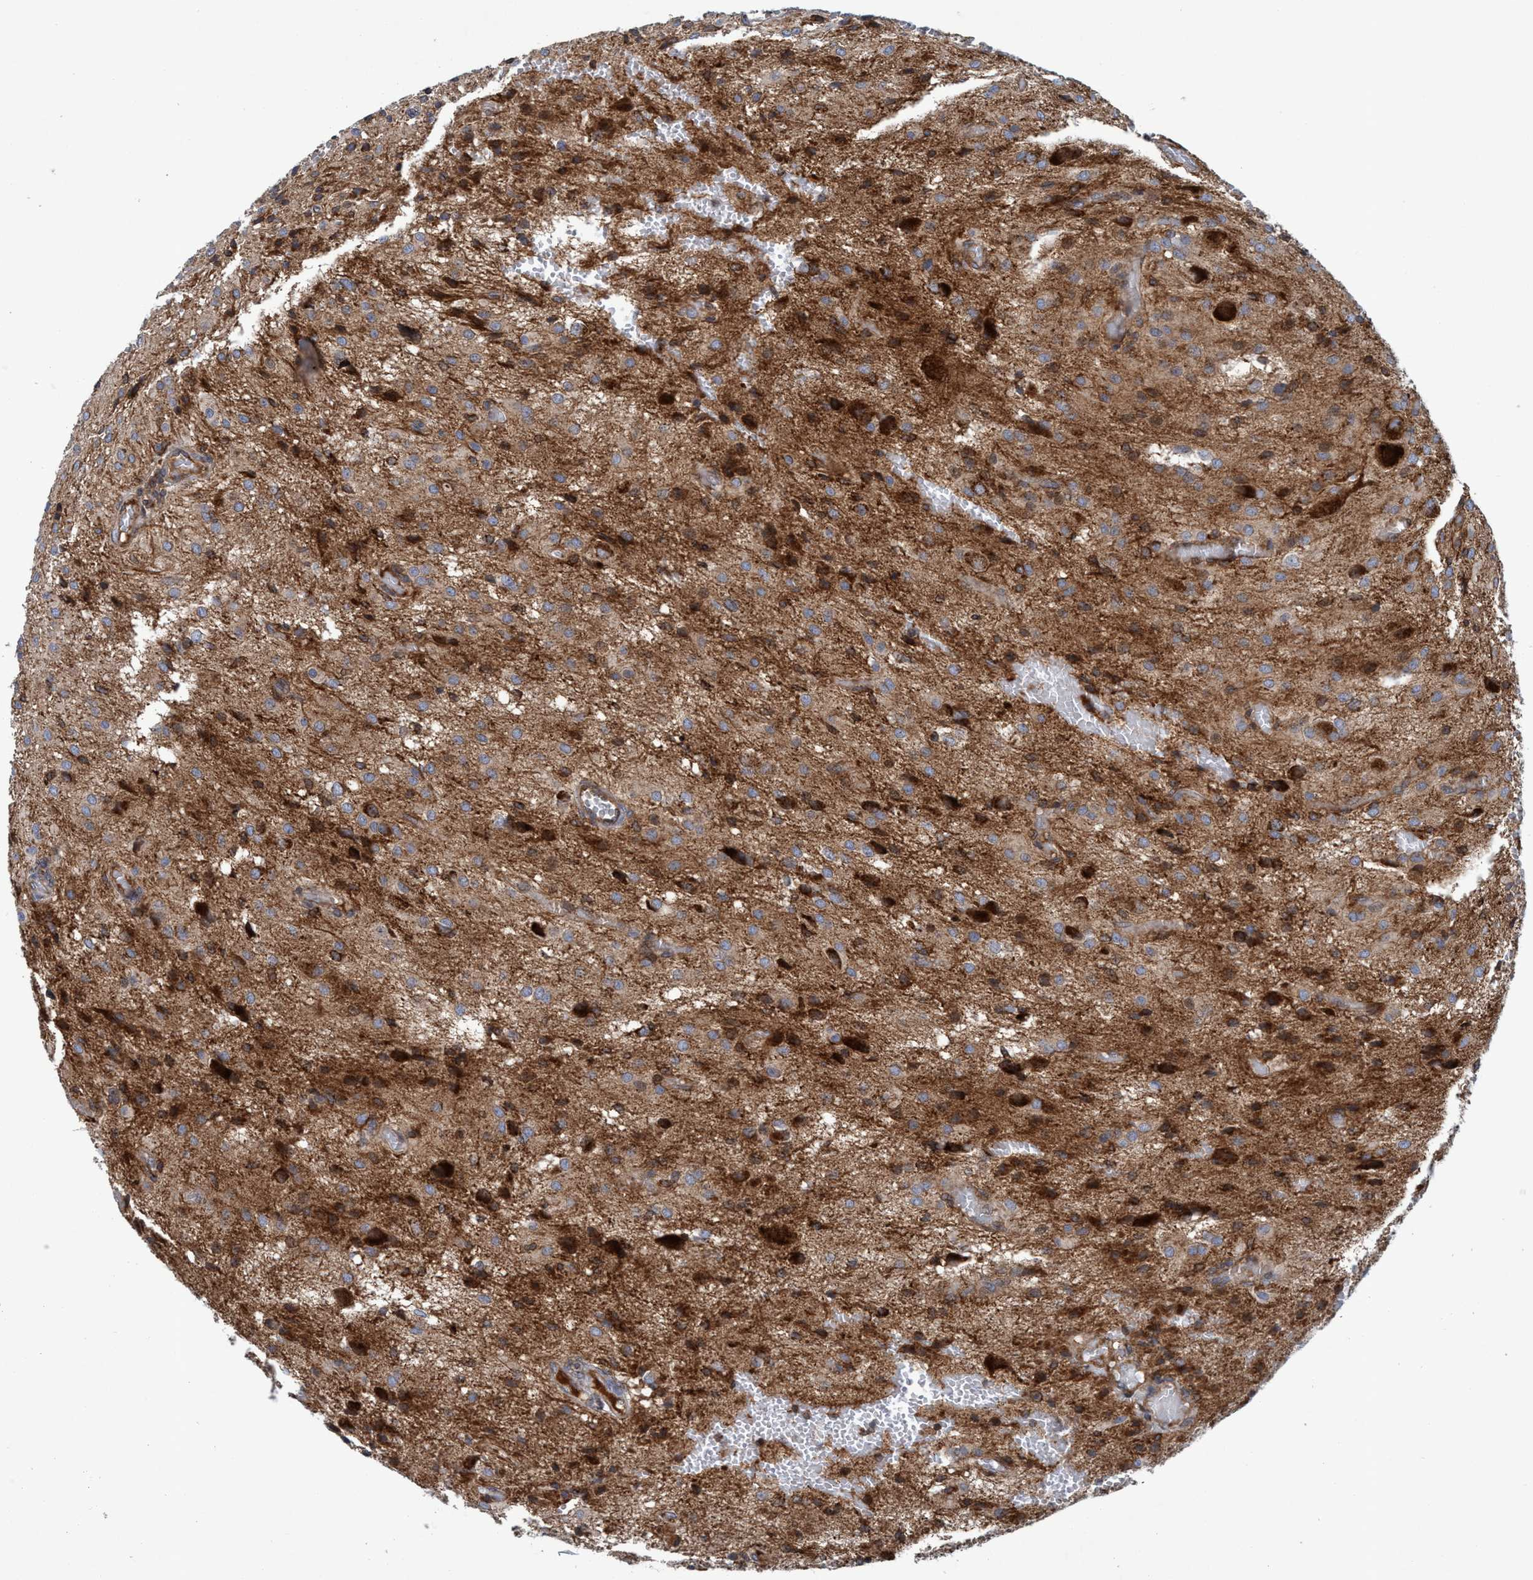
{"staining": {"intensity": "strong", "quantity": "25%-75%", "location": "cytoplasmic/membranous"}, "tissue": "glioma", "cell_type": "Tumor cells", "image_type": "cancer", "snomed": [{"axis": "morphology", "description": "Glioma, malignant, High grade"}, {"axis": "topography", "description": "Brain"}], "caption": "Glioma stained for a protein displays strong cytoplasmic/membranous positivity in tumor cells.", "gene": "SLC16A3", "patient": {"sex": "female", "age": 59}}